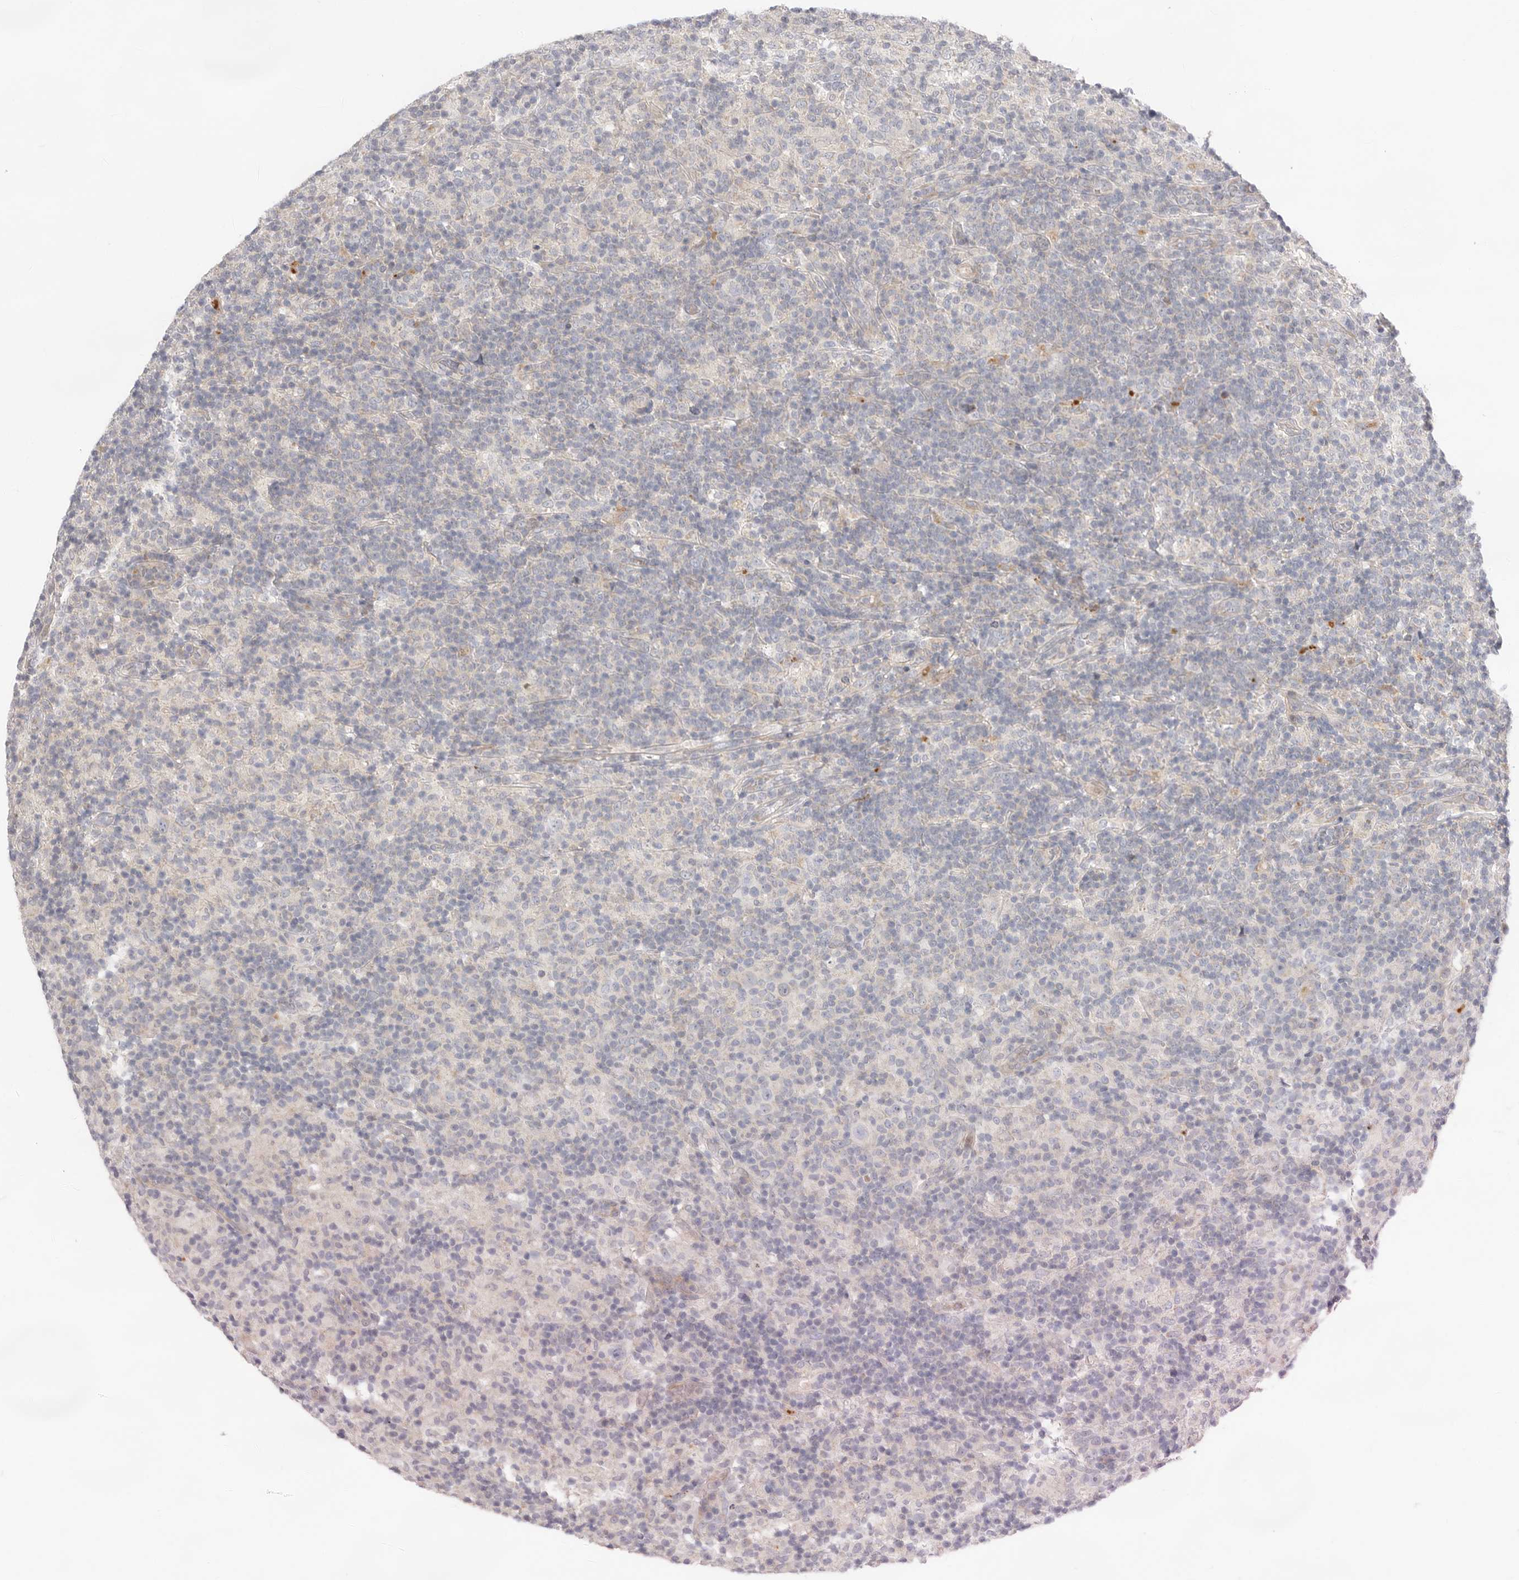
{"staining": {"intensity": "negative", "quantity": "none", "location": "none"}, "tissue": "lymphoma", "cell_type": "Tumor cells", "image_type": "cancer", "snomed": [{"axis": "morphology", "description": "Hodgkin's disease, NOS"}, {"axis": "topography", "description": "Lymph node"}], "caption": "High power microscopy image of an IHC photomicrograph of lymphoma, revealing no significant positivity in tumor cells.", "gene": "USH1C", "patient": {"sex": "male", "age": 70}}